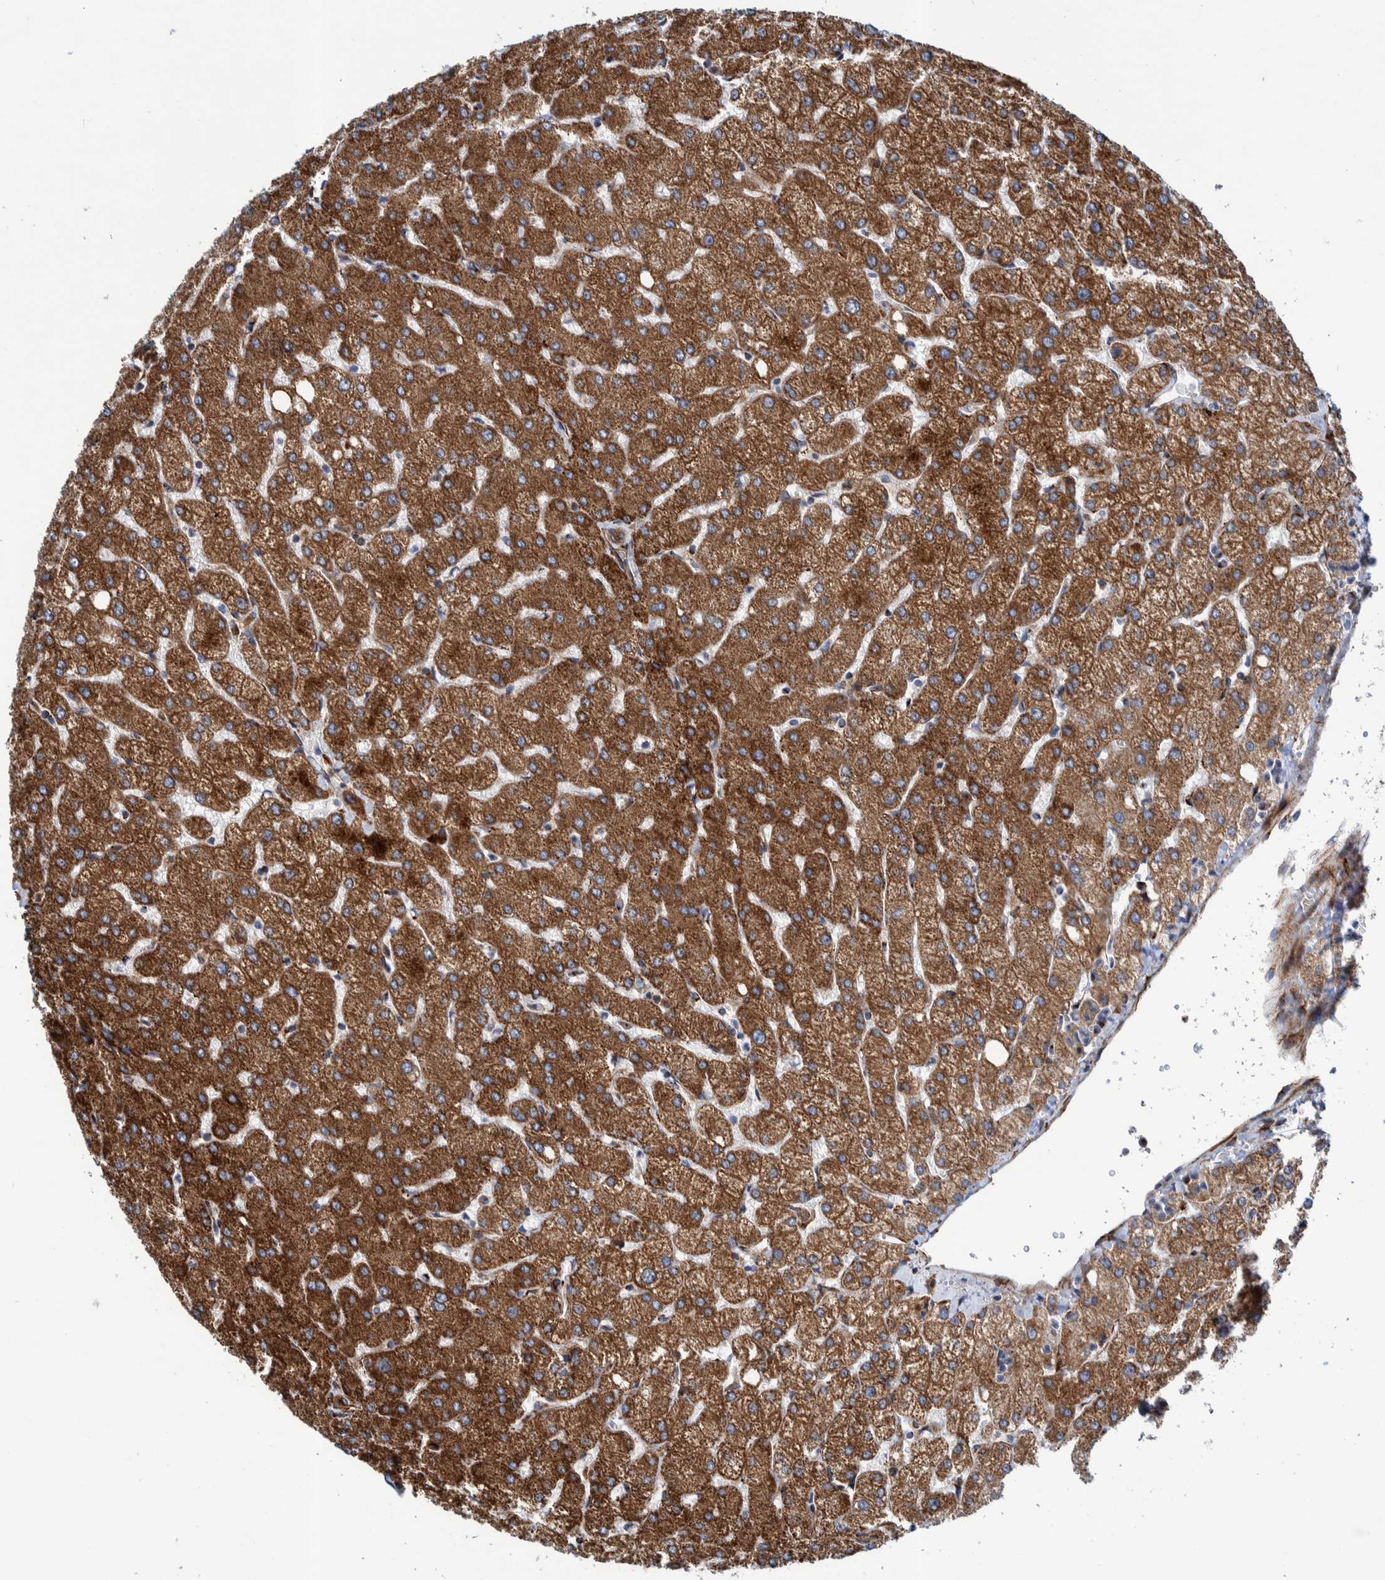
{"staining": {"intensity": "moderate", "quantity": ">75%", "location": "cytoplasmic/membranous"}, "tissue": "liver", "cell_type": "Cholangiocytes", "image_type": "normal", "snomed": [{"axis": "morphology", "description": "Normal tissue, NOS"}, {"axis": "topography", "description": "Liver"}], "caption": "A photomicrograph of liver stained for a protein reveals moderate cytoplasmic/membranous brown staining in cholangiocytes. (DAB (3,3'-diaminobenzidine) IHC with brightfield microscopy, high magnification).", "gene": "CCDC57", "patient": {"sex": "female", "age": 54}}